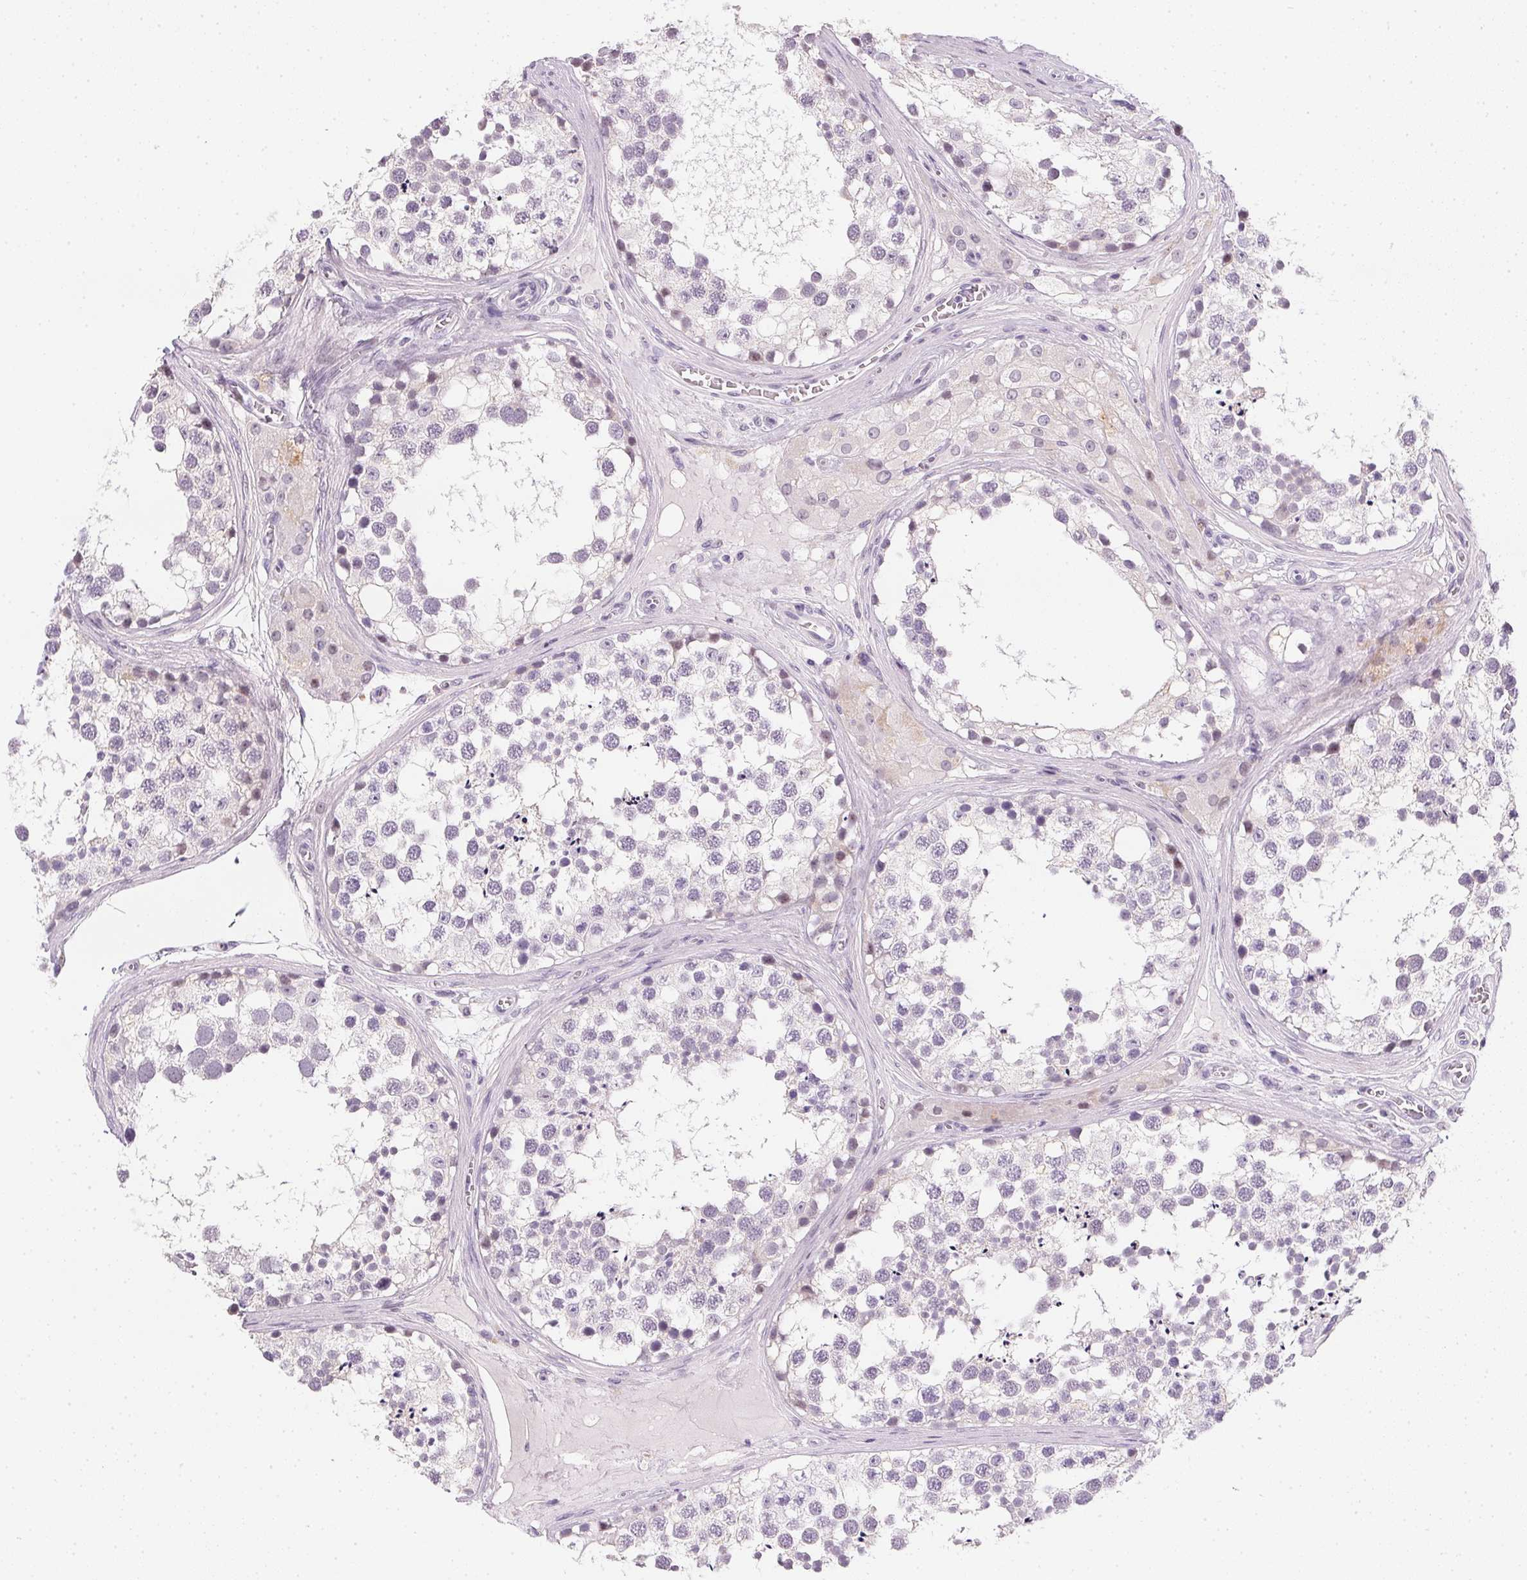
{"staining": {"intensity": "negative", "quantity": "none", "location": "none"}, "tissue": "testis", "cell_type": "Cells in seminiferous ducts", "image_type": "normal", "snomed": [{"axis": "morphology", "description": "Normal tissue, NOS"}, {"axis": "morphology", "description": "Seminoma, NOS"}, {"axis": "topography", "description": "Testis"}], "caption": "The photomicrograph exhibits no significant expression in cells in seminiferous ducts of testis.", "gene": "GSDMC", "patient": {"sex": "male", "age": 65}}